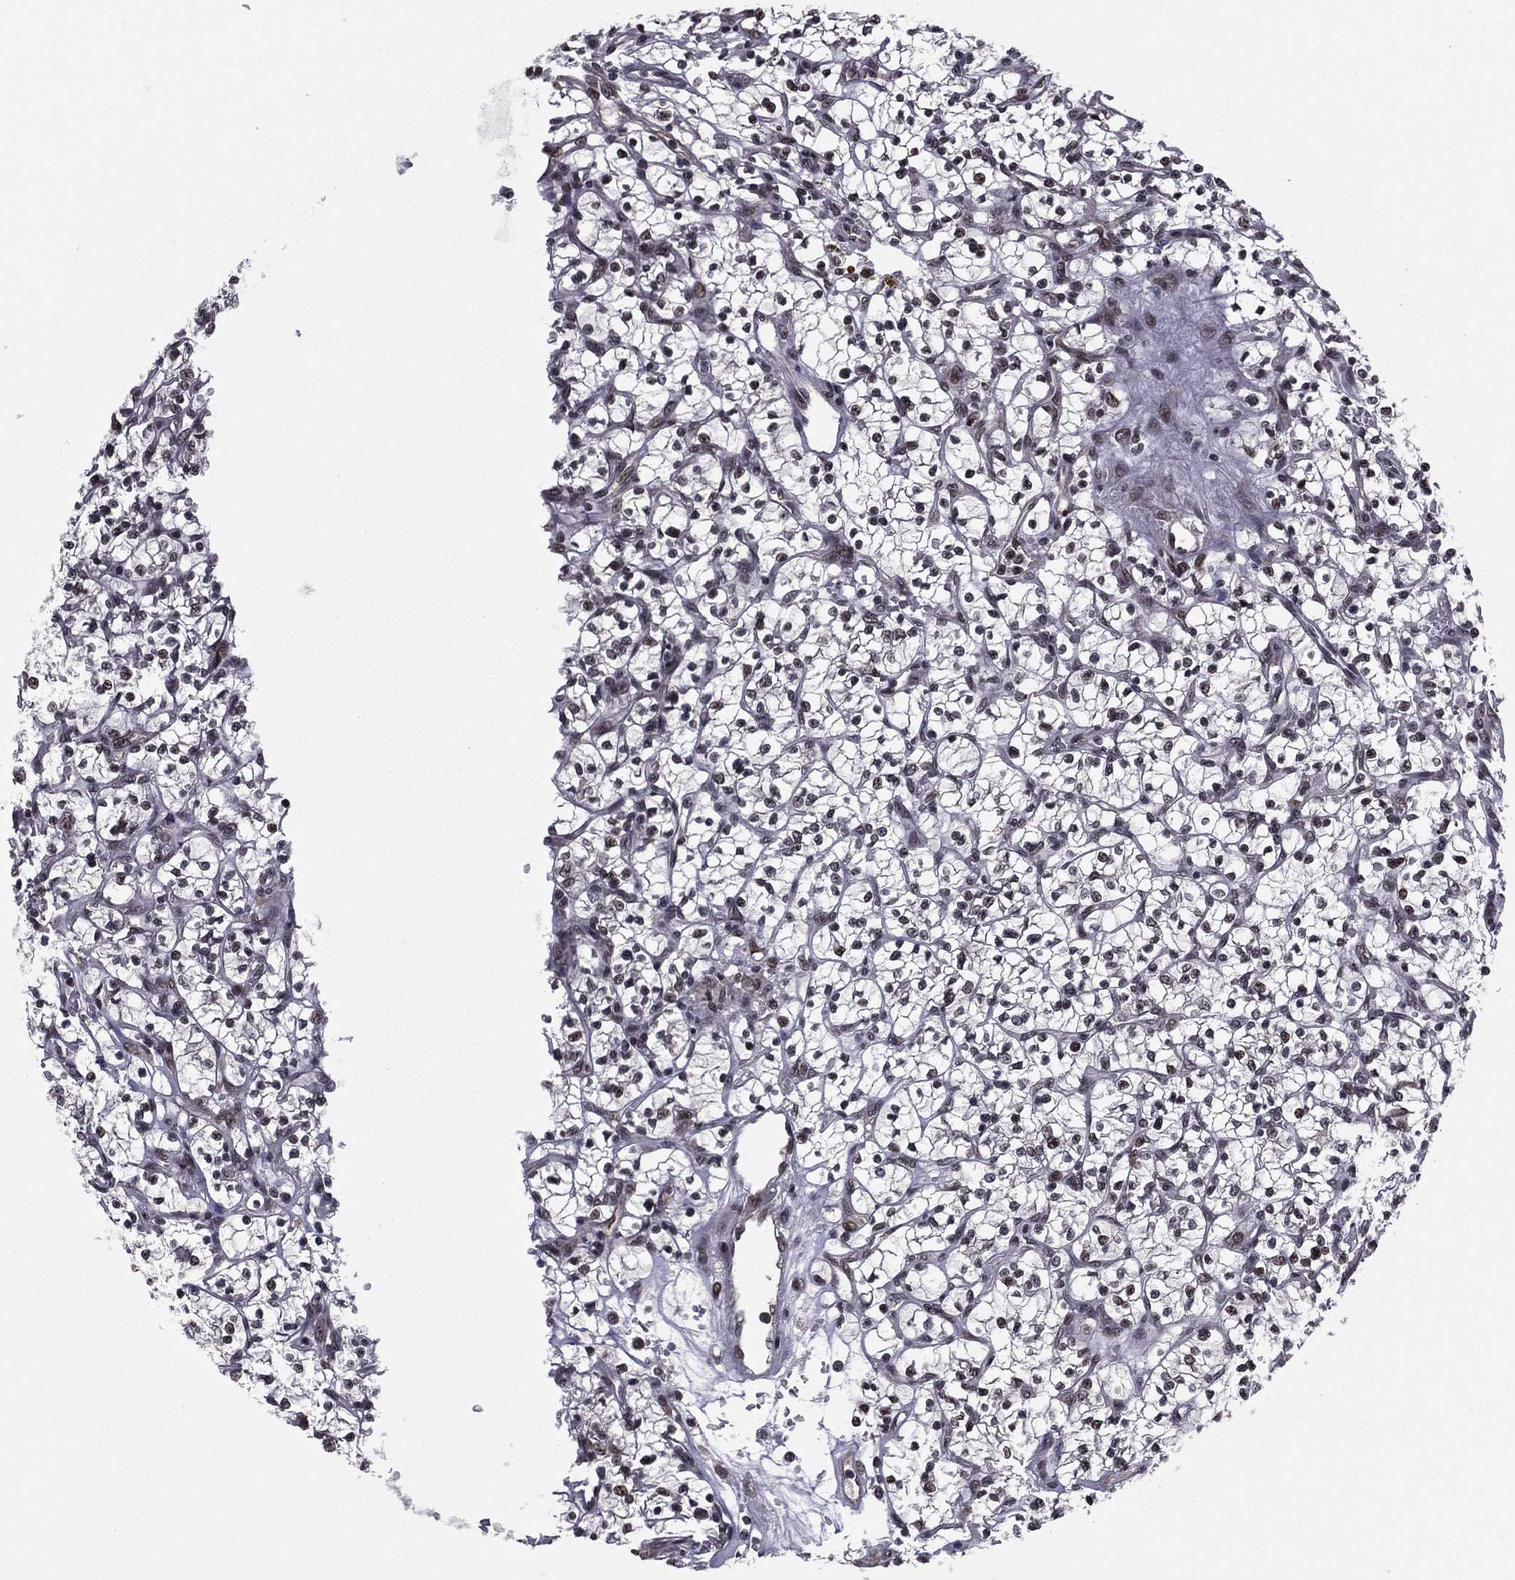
{"staining": {"intensity": "moderate", "quantity": "25%-75%", "location": "nuclear"}, "tissue": "renal cancer", "cell_type": "Tumor cells", "image_type": "cancer", "snomed": [{"axis": "morphology", "description": "Adenocarcinoma, NOS"}, {"axis": "topography", "description": "Kidney"}], "caption": "A high-resolution photomicrograph shows immunohistochemistry staining of renal adenocarcinoma, which reveals moderate nuclear staining in about 25%-75% of tumor cells.", "gene": "RARB", "patient": {"sex": "female", "age": 64}}